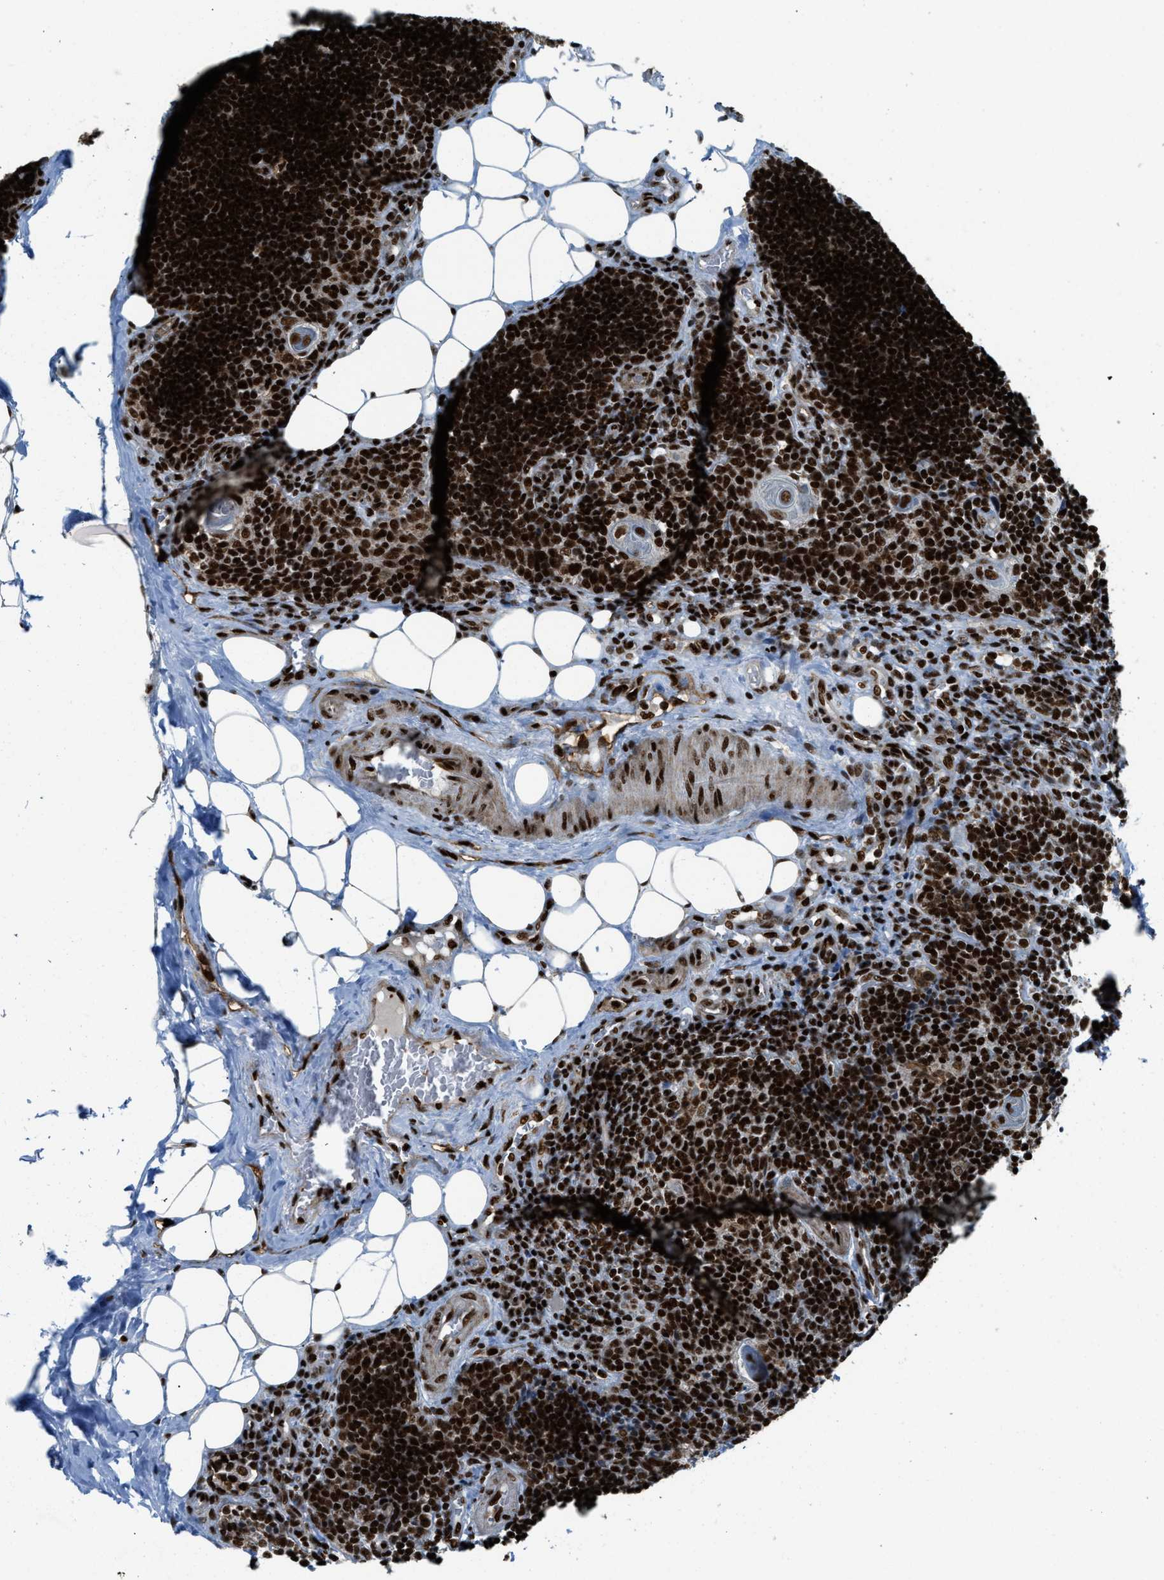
{"staining": {"intensity": "strong", "quantity": ">75%", "location": "nuclear"}, "tissue": "lymph node", "cell_type": "Germinal center cells", "image_type": "normal", "snomed": [{"axis": "morphology", "description": "Normal tissue, NOS"}, {"axis": "topography", "description": "Lymph node"}], "caption": "IHC (DAB (3,3'-diaminobenzidine)) staining of benign lymph node displays strong nuclear protein expression in approximately >75% of germinal center cells. (Brightfield microscopy of DAB IHC at high magnification).", "gene": "GABPB1", "patient": {"sex": "male", "age": 33}}